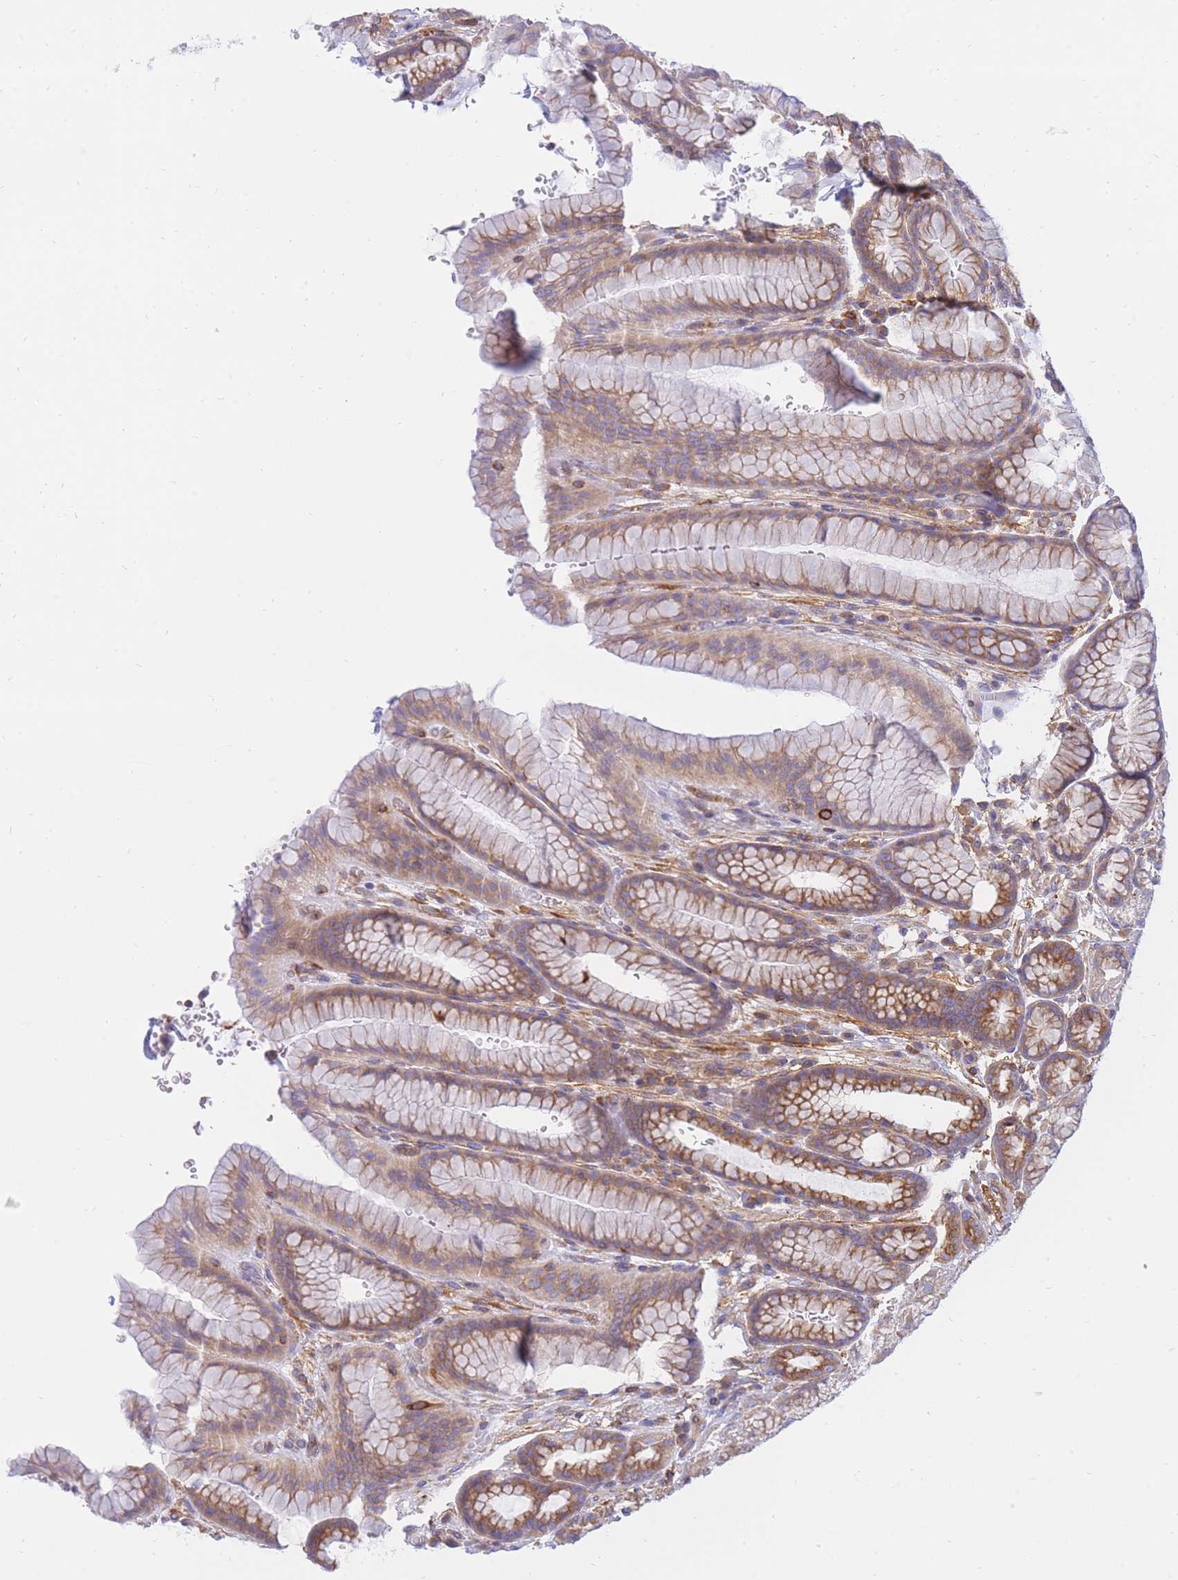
{"staining": {"intensity": "moderate", "quantity": ">75%", "location": "cytoplasmic/membranous"}, "tissue": "stomach", "cell_type": "Glandular cells", "image_type": "normal", "snomed": [{"axis": "morphology", "description": "Normal tissue, NOS"}, {"axis": "morphology", "description": "Adenocarcinoma, NOS"}, {"axis": "topography", "description": "Stomach"}], "caption": "Immunohistochemical staining of unremarkable human stomach exhibits >75% levels of moderate cytoplasmic/membranous protein staining in approximately >75% of glandular cells. (Stains: DAB (3,3'-diaminobenzidine) in brown, nuclei in blue, Microscopy: brightfield microscopy at high magnification).", "gene": "REM1", "patient": {"sex": "male", "age": 57}}